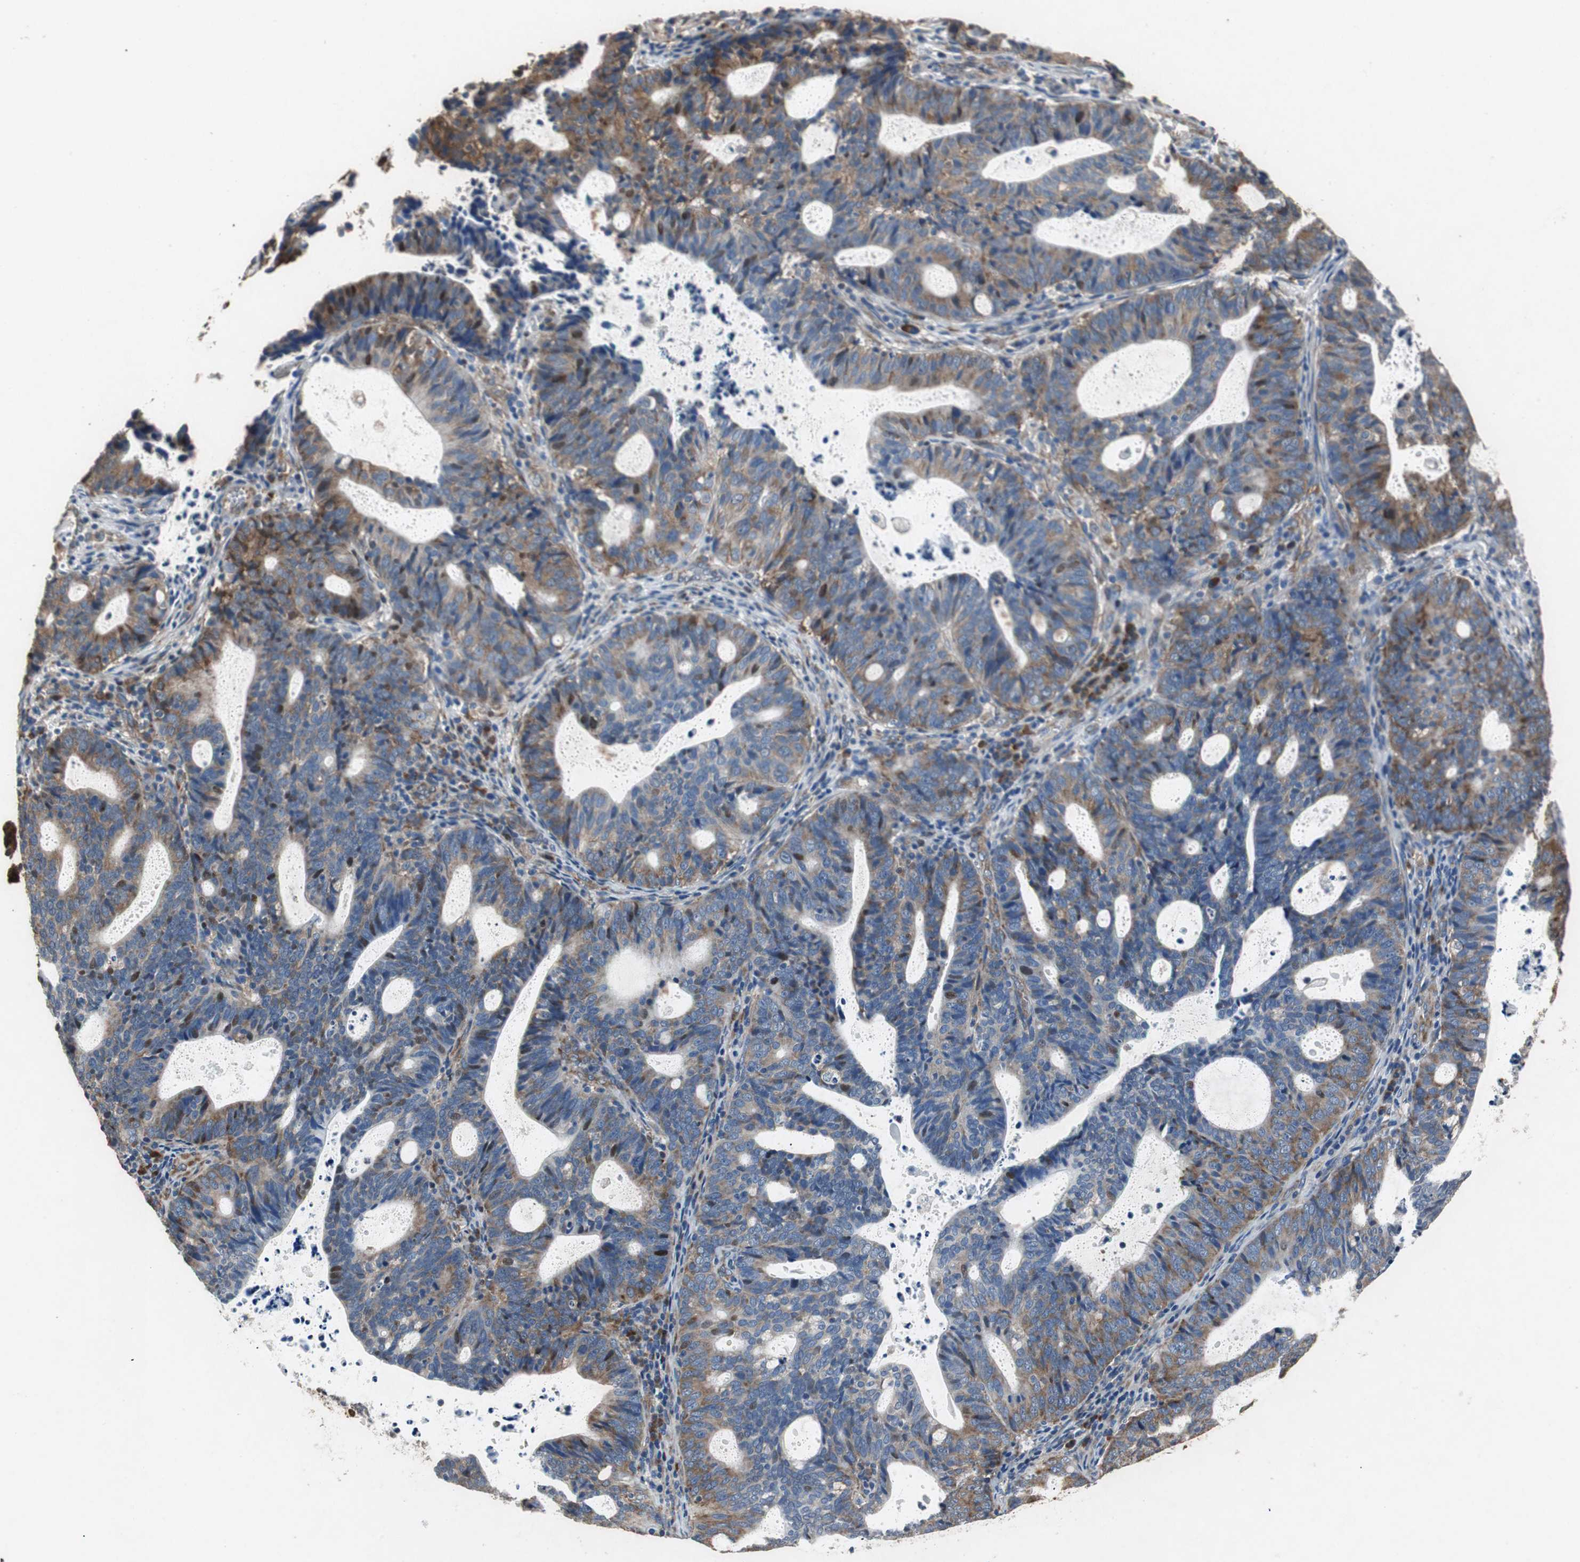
{"staining": {"intensity": "moderate", "quantity": ">75%", "location": "cytoplasmic/membranous"}, "tissue": "endometrial cancer", "cell_type": "Tumor cells", "image_type": "cancer", "snomed": [{"axis": "morphology", "description": "Adenocarcinoma, NOS"}, {"axis": "topography", "description": "Uterus"}], "caption": "Moderate cytoplasmic/membranous positivity is seen in about >75% of tumor cells in adenocarcinoma (endometrial).", "gene": "RPL35", "patient": {"sex": "female", "age": 83}}